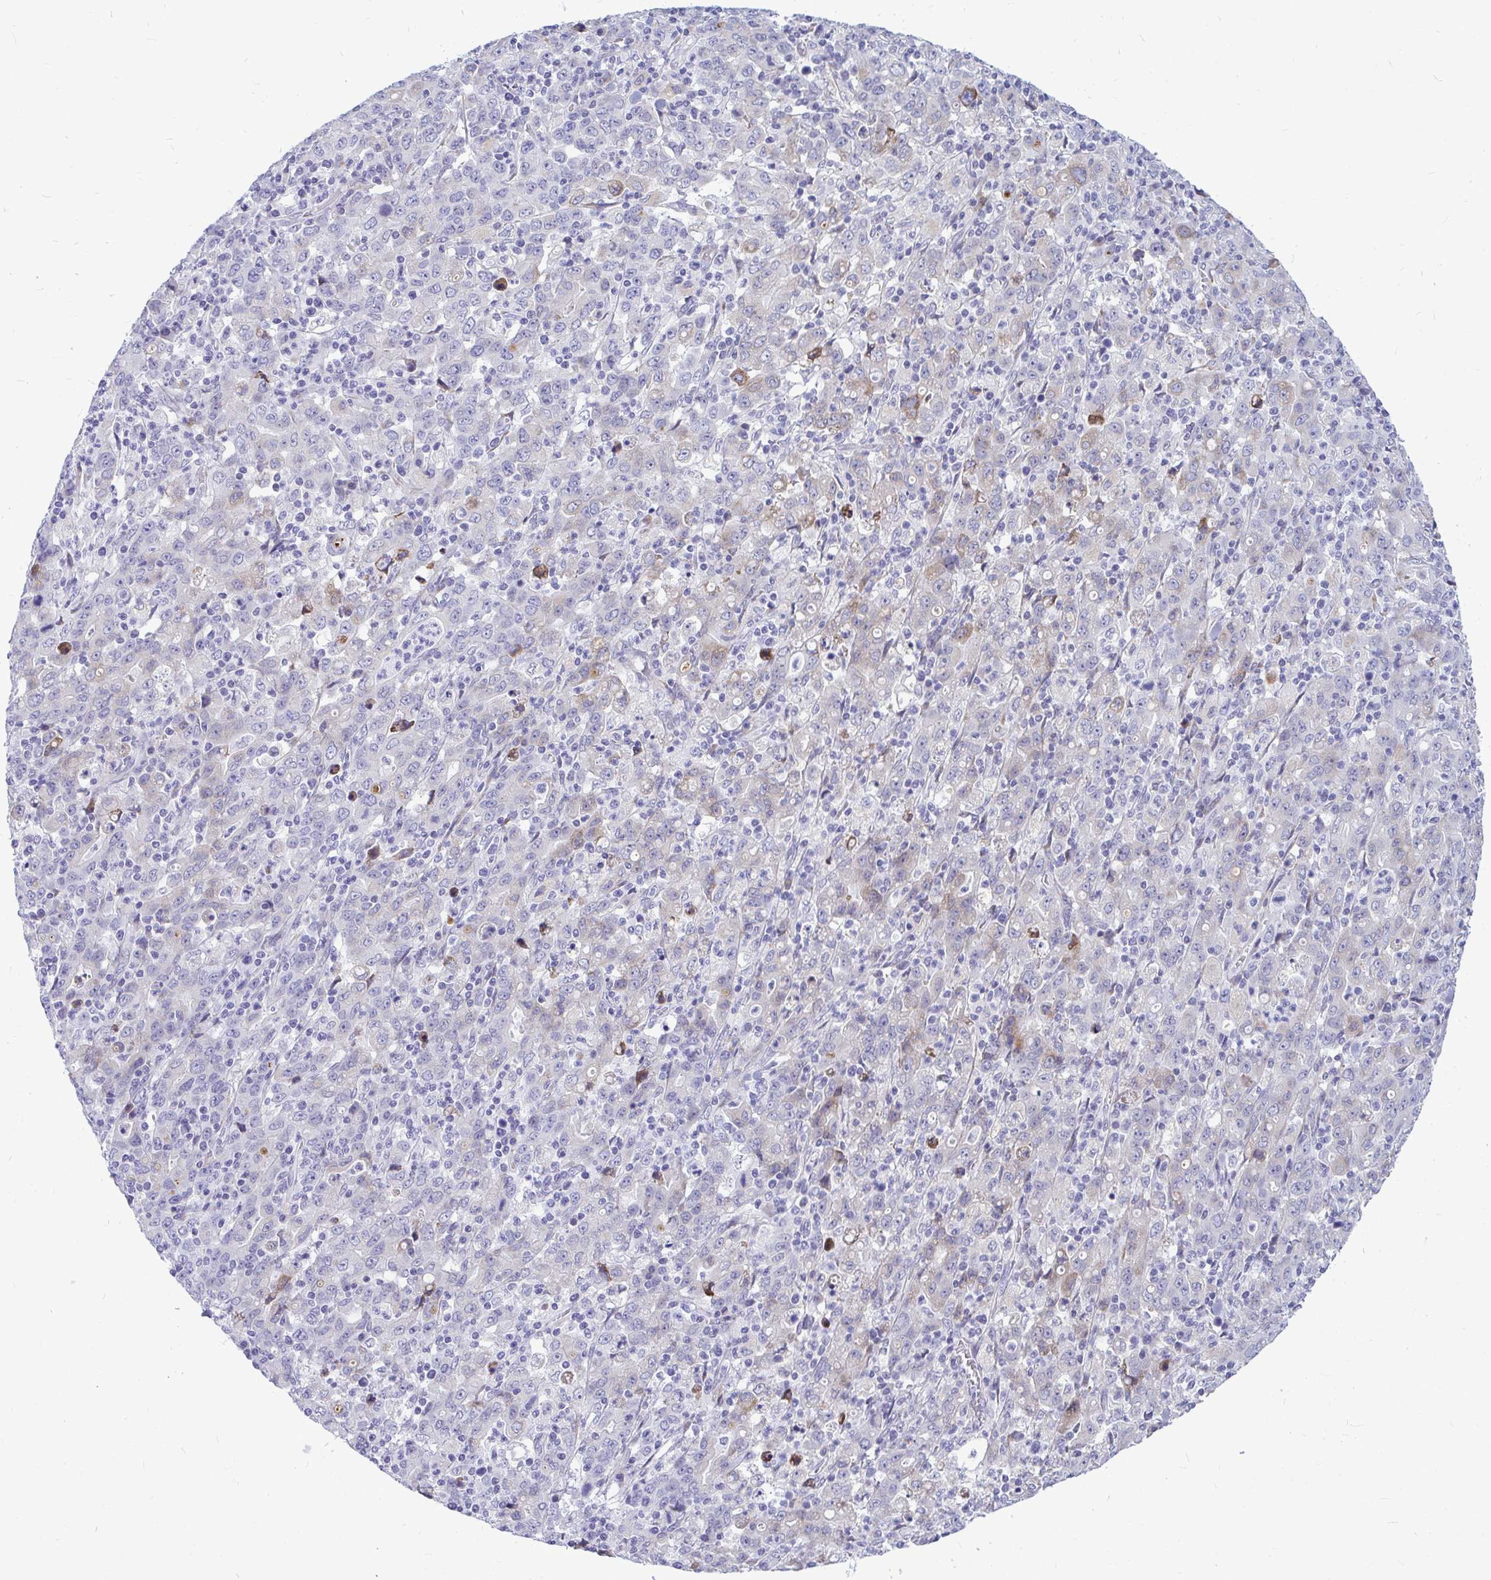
{"staining": {"intensity": "moderate", "quantity": "<25%", "location": "cytoplasmic/membranous"}, "tissue": "stomach cancer", "cell_type": "Tumor cells", "image_type": "cancer", "snomed": [{"axis": "morphology", "description": "Adenocarcinoma, NOS"}, {"axis": "topography", "description": "Stomach, upper"}], "caption": "The photomicrograph demonstrates a brown stain indicating the presence of a protein in the cytoplasmic/membranous of tumor cells in stomach cancer (adenocarcinoma). (brown staining indicates protein expression, while blue staining denotes nuclei).", "gene": "ZSCAN25", "patient": {"sex": "male", "age": 69}}